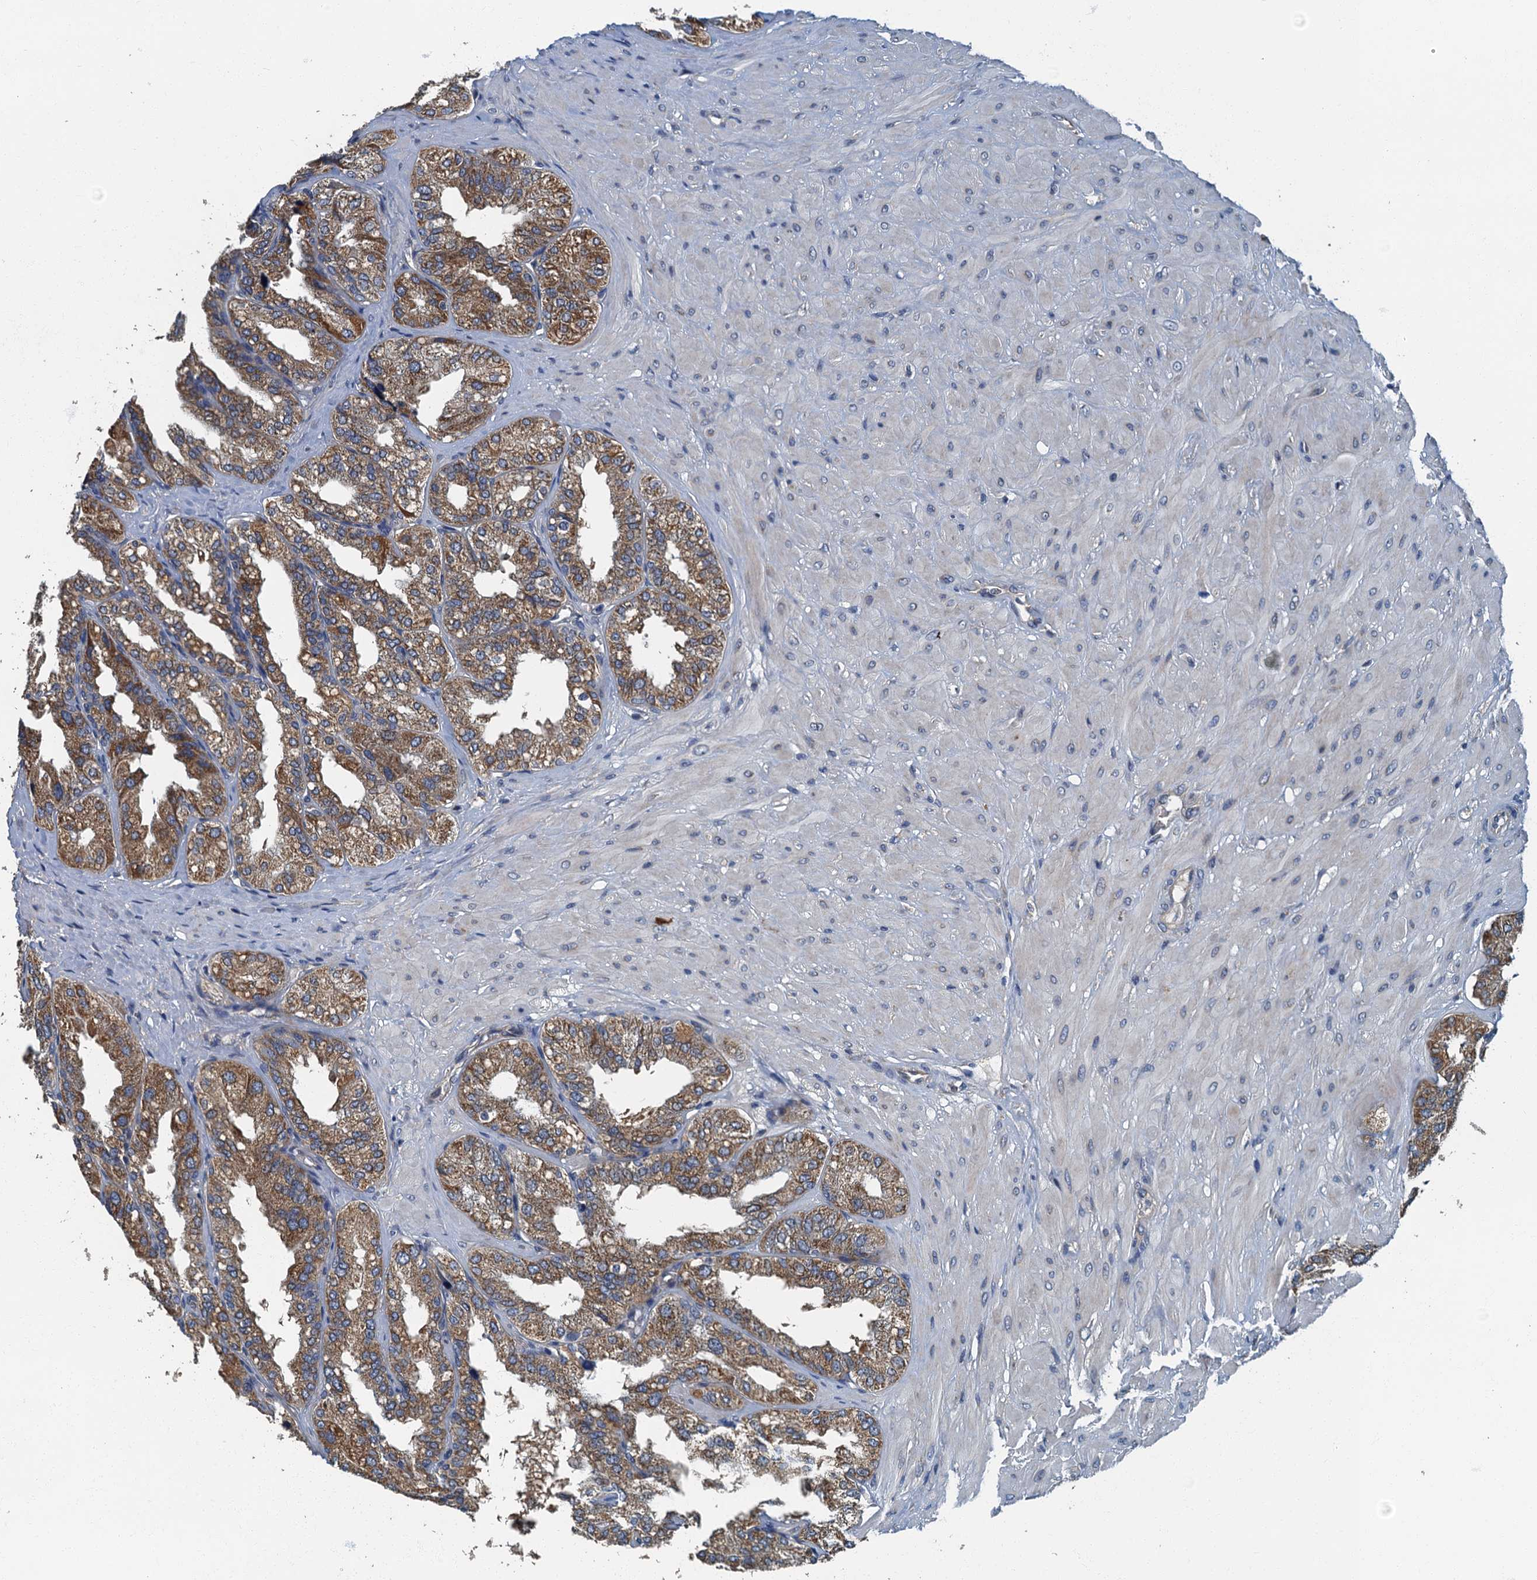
{"staining": {"intensity": "moderate", "quantity": ">75%", "location": "cytoplasmic/membranous"}, "tissue": "seminal vesicle", "cell_type": "Glandular cells", "image_type": "normal", "snomed": [{"axis": "morphology", "description": "Normal tissue, NOS"}, {"axis": "topography", "description": "Prostate"}, {"axis": "topography", "description": "Seminal veicle"}], "caption": "This image demonstrates immunohistochemistry (IHC) staining of benign human seminal vesicle, with medium moderate cytoplasmic/membranous expression in approximately >75% of glandular cells.", "gene": "DDX49", "patient": {"sex": "male", "age": 51}}